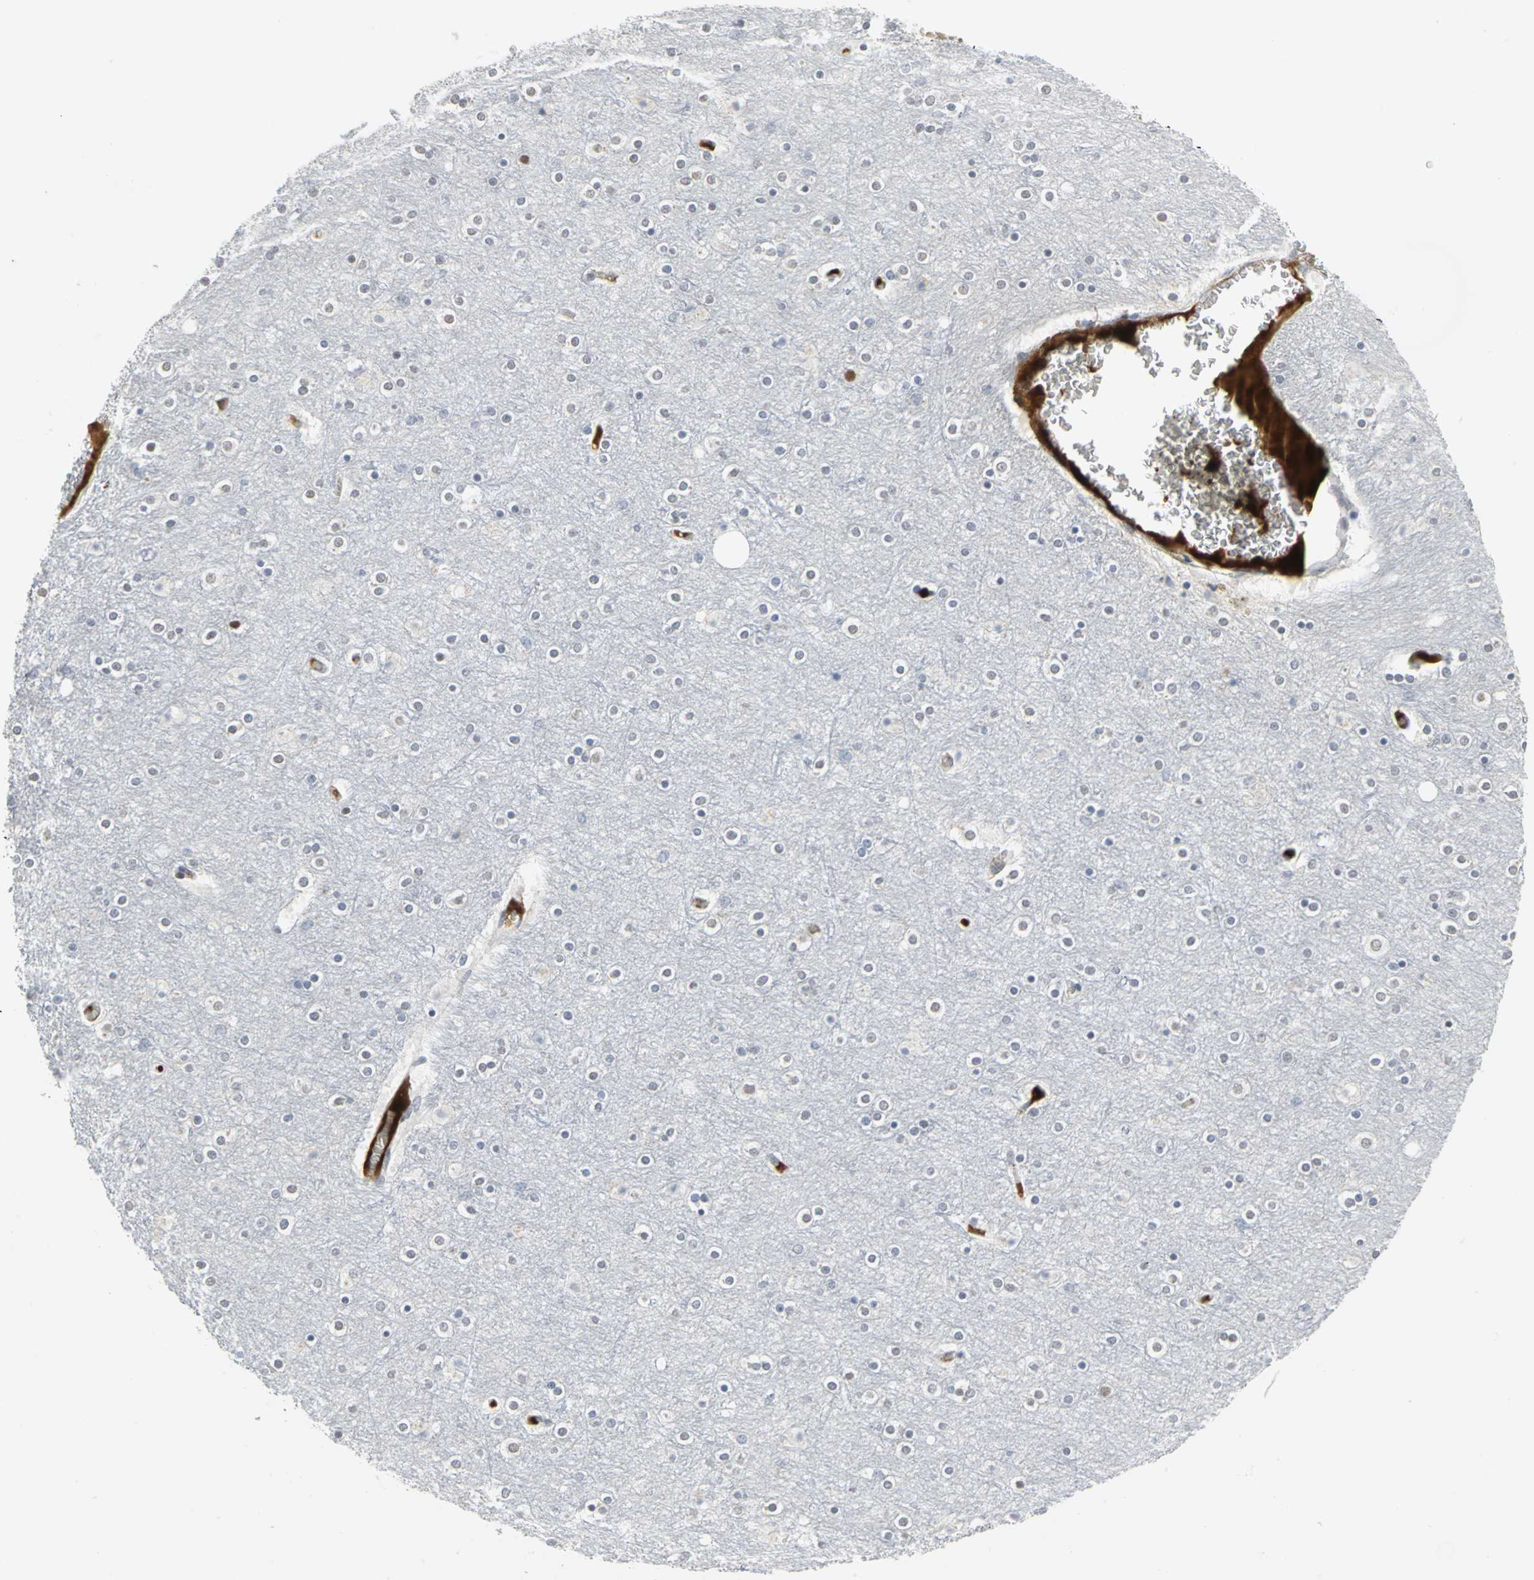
{"staining": {"intensity": "negative", "quantity": "none", "location": "none"}, "tissue": "cerebral cortex", "cell_type": "Endothelial cells", "image_type": "normal", "snomed": [{"axis": "morphology", "description": "Normal tissue, NOS"}, {"axis": "topography", "description": "Cerebral cortex"}], "caption": "Protein analysis of normal cerebral cortex reveals no significant positivity in endothelial cells.", "gene": "ZIC1", "patient": {"sex": "female", "age": 54}}